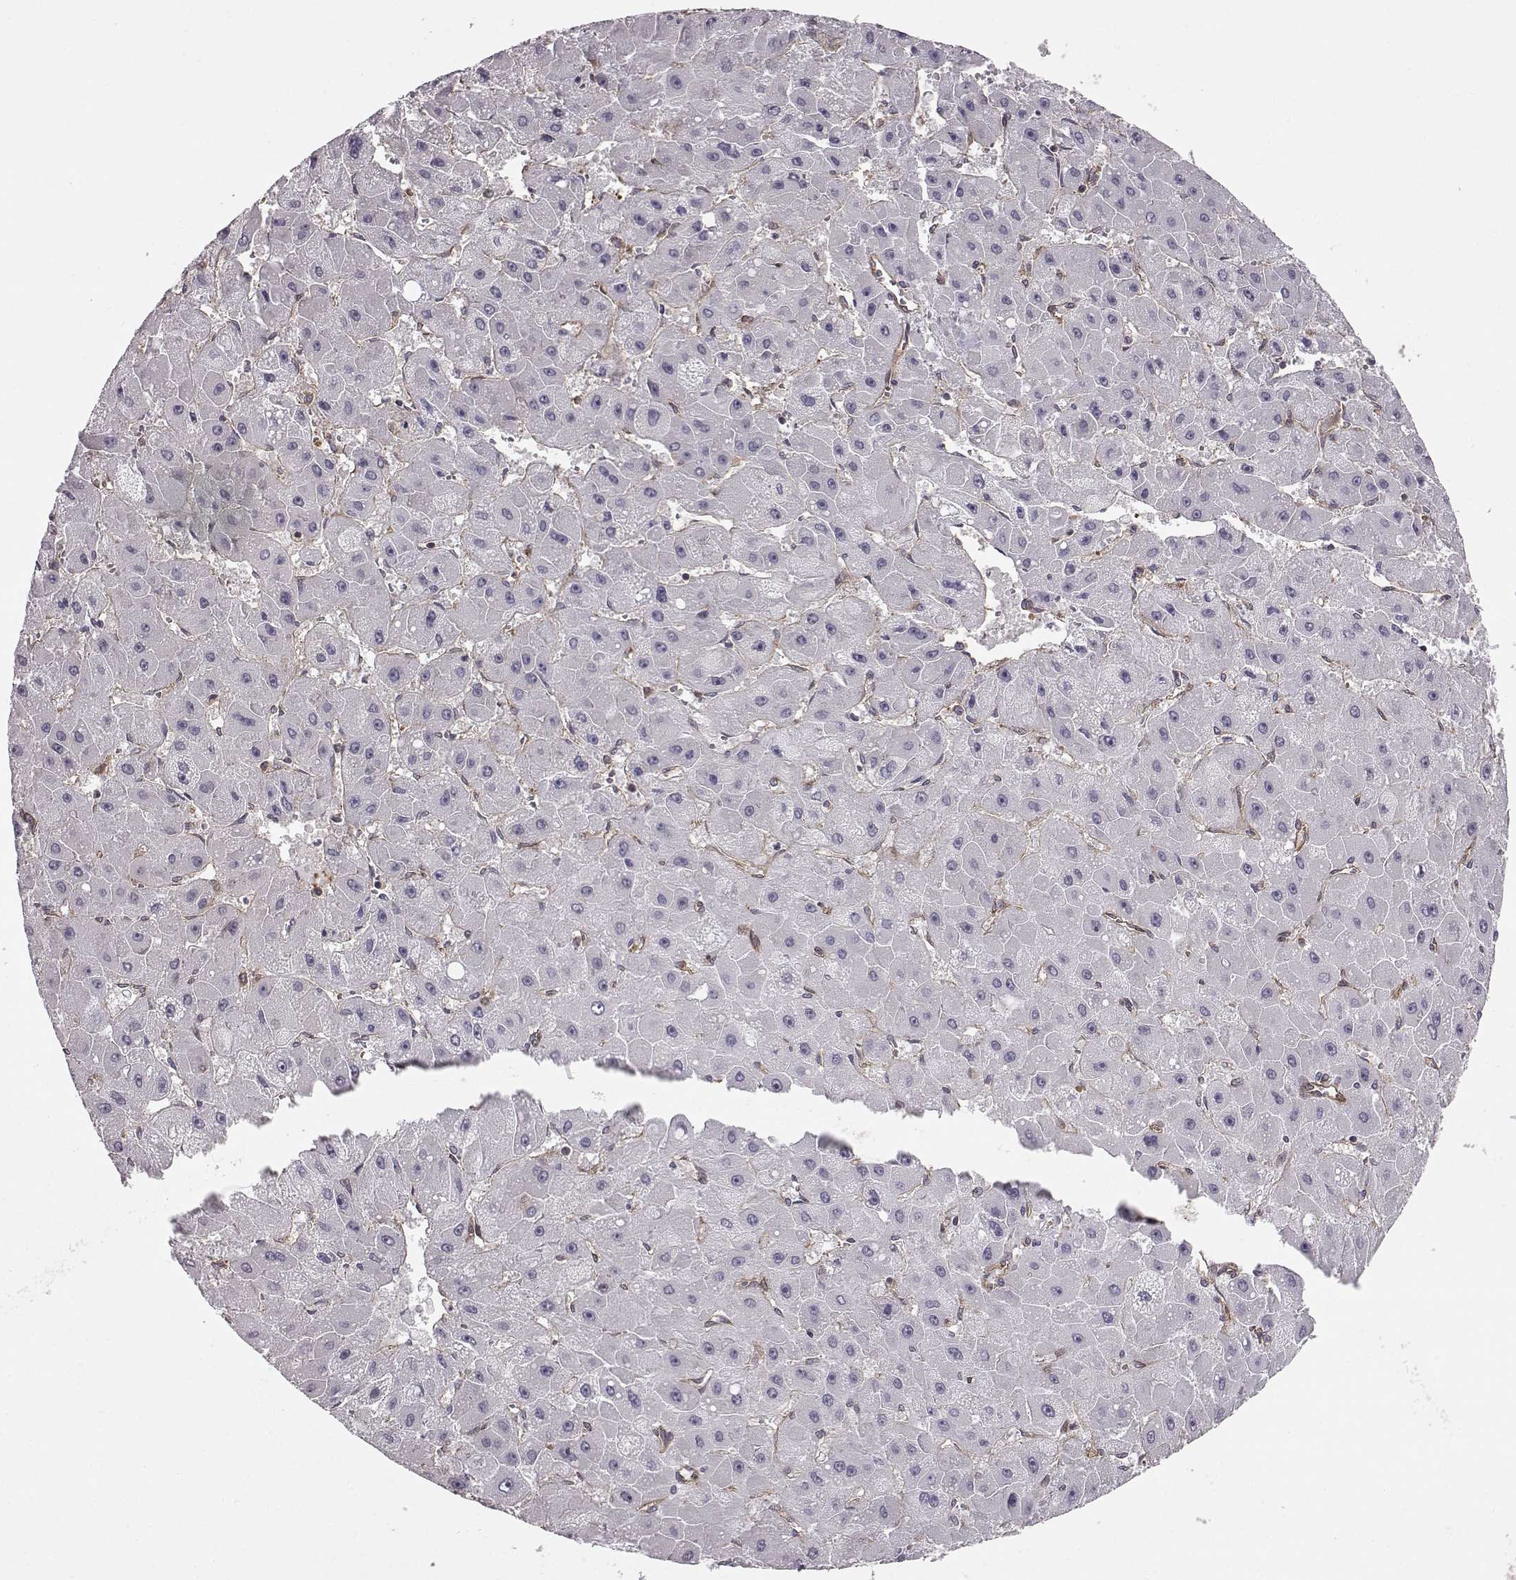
{"staining": {"intensity": "negative", "quantity": "none", "location": "none"}, "tissue": "liver cancer", "cell_type": "Tumor cells", "image_type": "cancer", "snomed": [{"axis": "morphology", "description": "Carcinoma, Hepatocellular, NOS"}, {"axis": "topography", "description": "Liver"}], "caption": "Hepatocellular carcinoma (liver) was stained to show a protein in brown. There is no significant positivity in tumor cells.", "gene": "RABGAP1", "patient": {"sex": "female", "age": 25}}